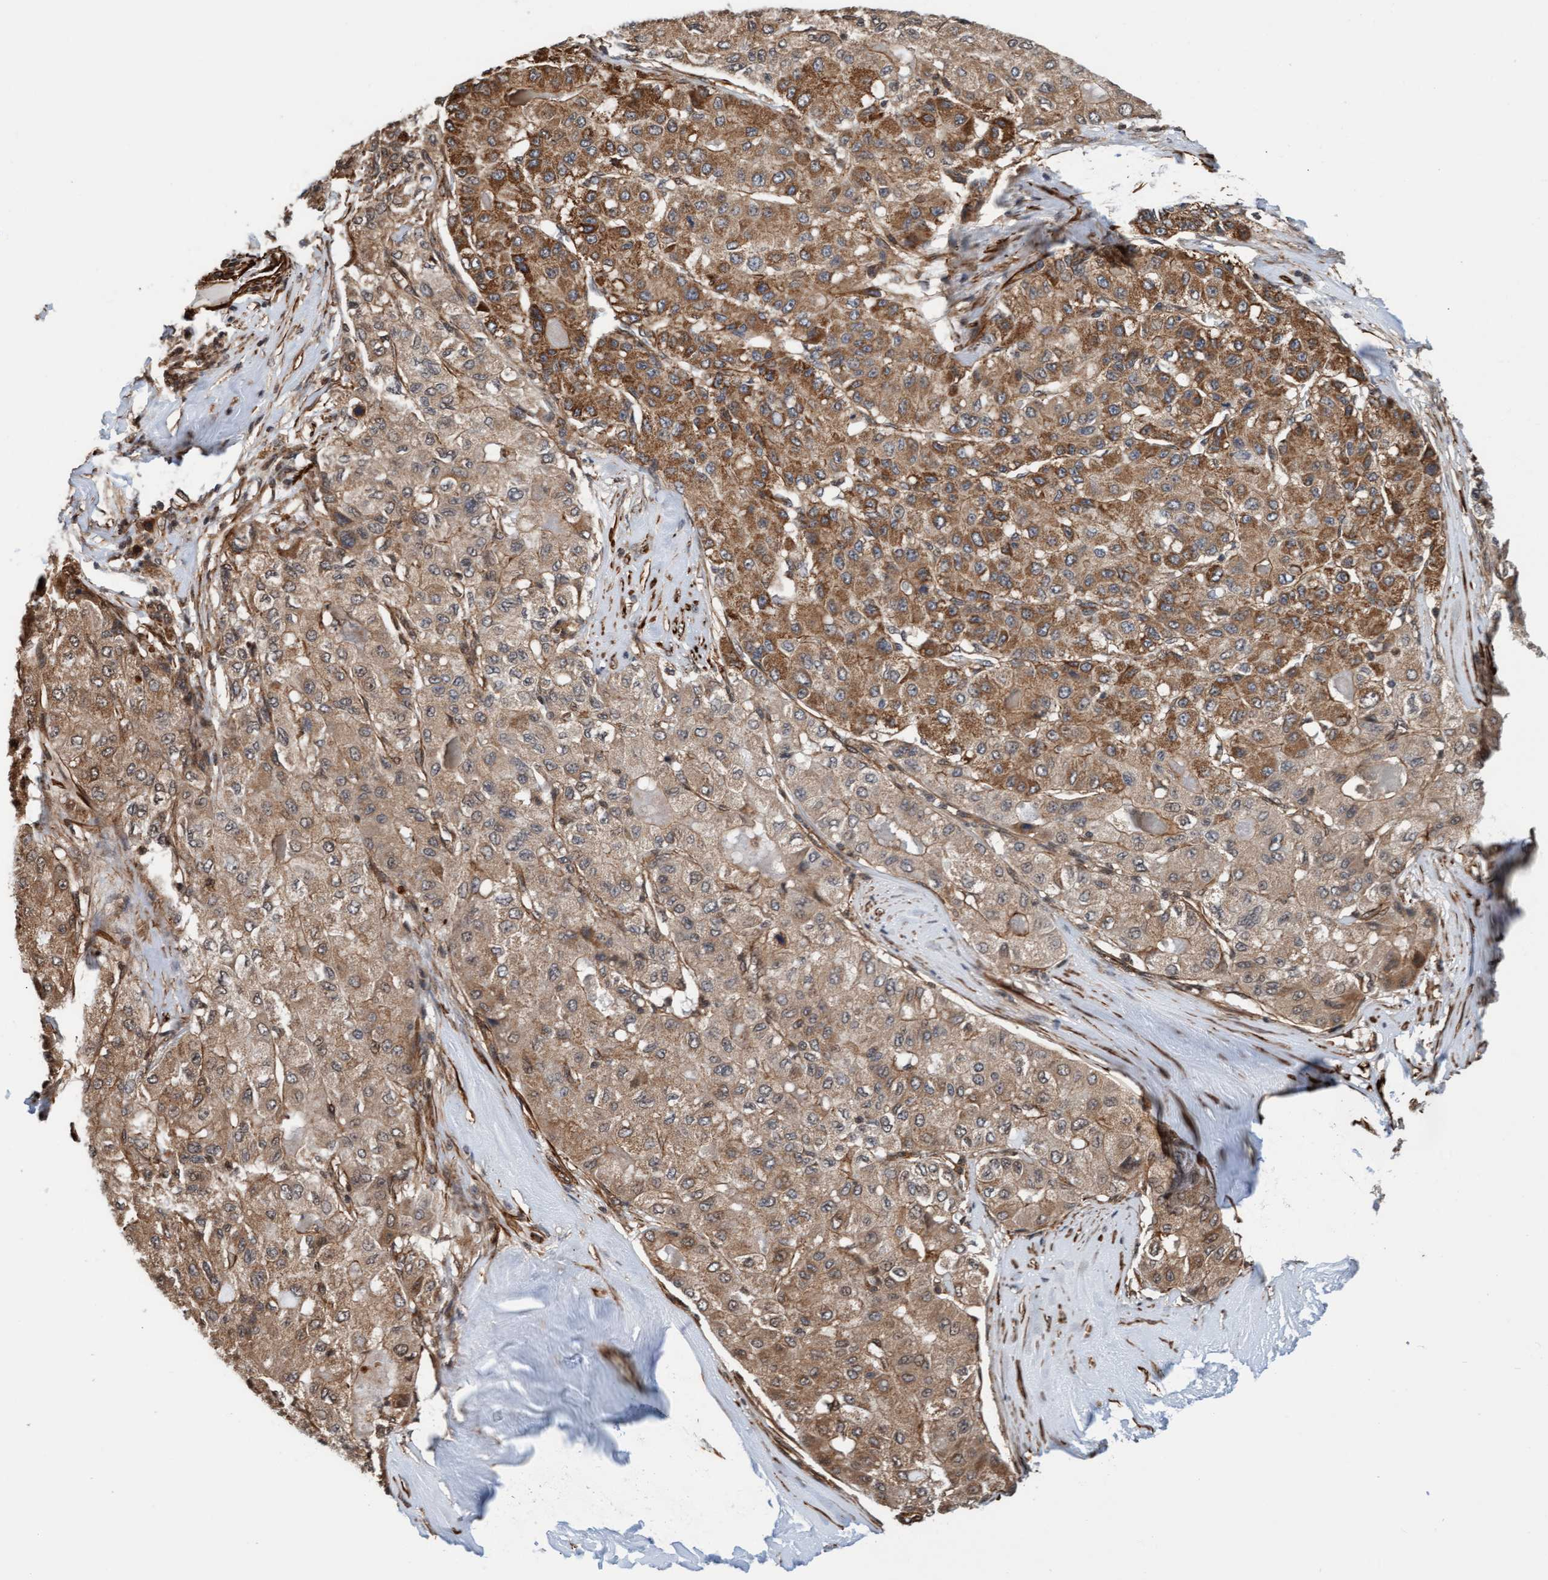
{"staining": {"intensity": "moderate", "quantity": ">75%", "location": "cytoplasmic/membranous"}, "tissue": "liver cancer", "cell_type": "Tumor cells", "image_type": "cancer", "snomed": [{"axis": "morphology", "description": "Carcinoma, Hepatocellular, NOS"}, {"axis": "topography", "description": "Liver"}], "caption": "Immunohistochemical staining of human liver cancer reveals medium levels of moderate cytoplasmic/membranous protein positivity in about >75% of tumor cells.", "gene": "STXBP4", "patient": {"sex": "male", "age": 80}}